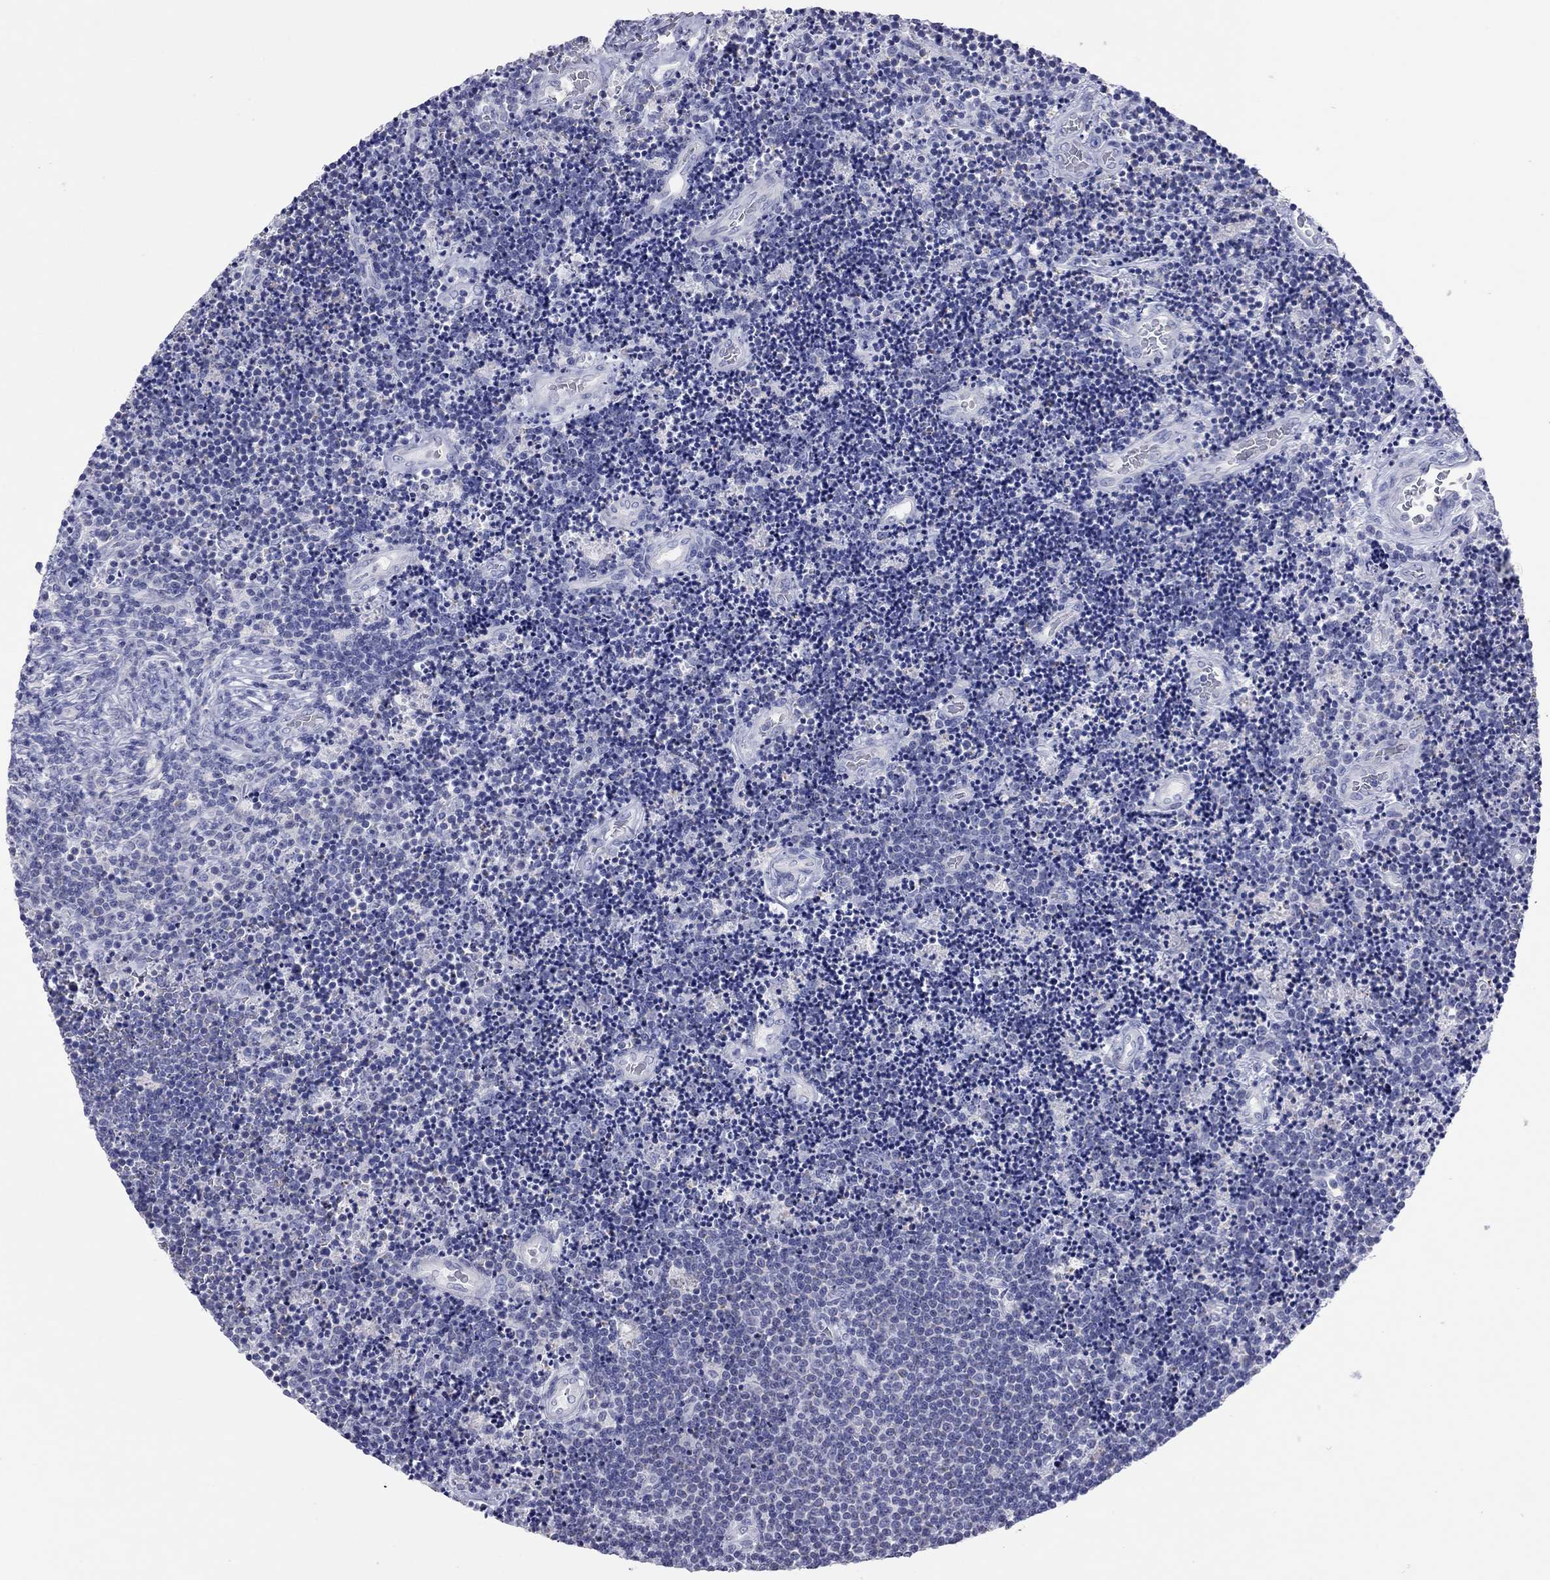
{"staining": {"intensity": "negative", "quantity": "none", "location": "none"}, "tissue": "lymphoma", "cell_type": "Tumor cells", "image_type": "cancer", "snomed": [{"axis": "morphology", "description": "Malignant lymphoma, non-Hodgkin's type, Low grade"}, {"axis": "topography", "description": "Brain"}], "caption": "High power microscopy histopathology image of an immunohistochemistry (IHC) image of malignant lymphoma, non-Hodgkin's type (low-grade), revealing no significant staining in tumor cells. The staining was performed using DAB (3,3'-diaminobenzidine) to visualize the protein expression in brown, while the nuclei were stained in blue with hematoxylin (Magnification: 20x).", "gene": "VSIG10", "patient": {"sex": "female", "age": 66}}